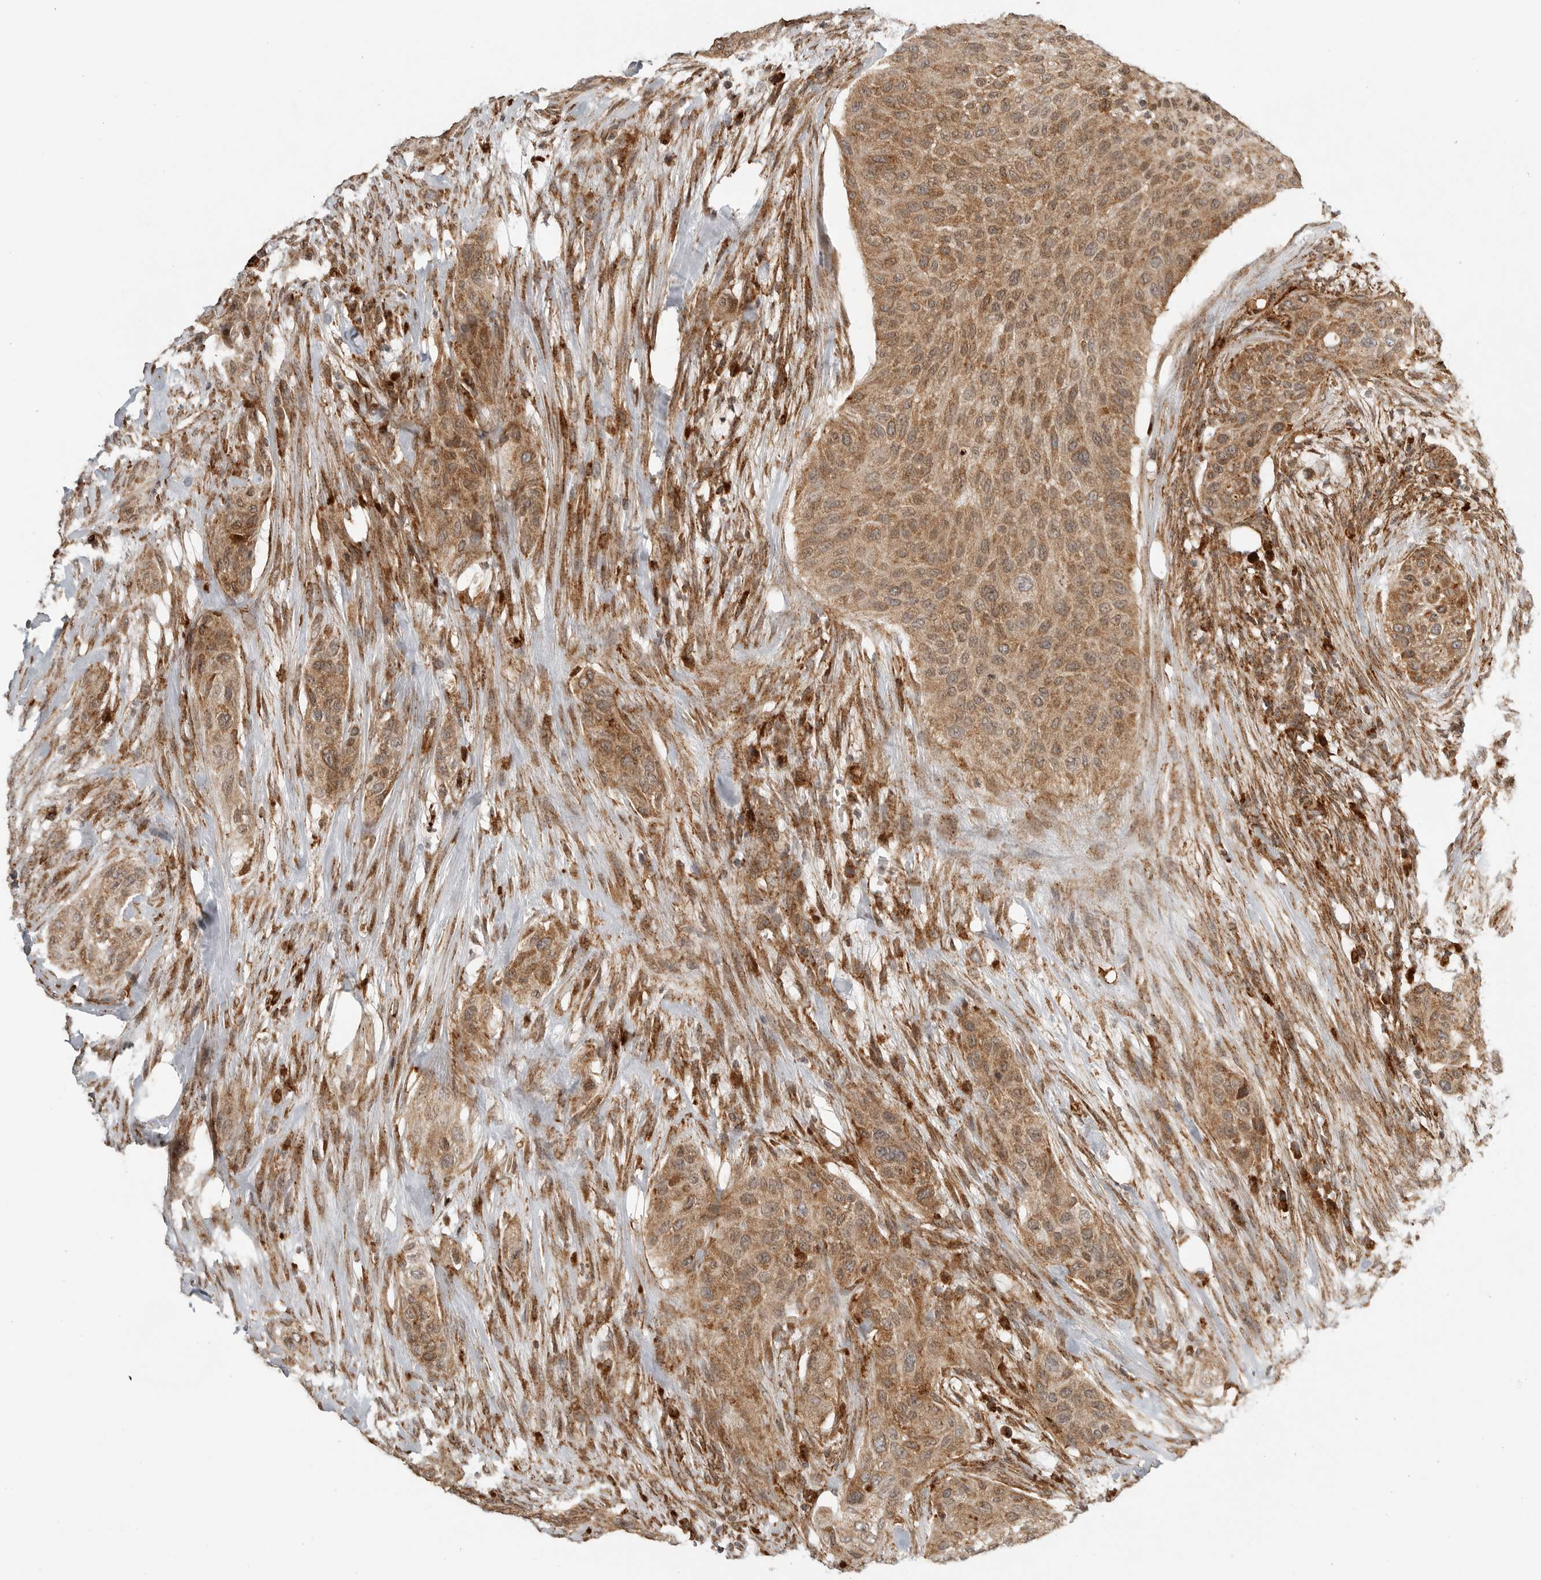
{"staining": {"intensity": "moderate", "quantity": ">75%", "location": "cytoplasmic/membranous"}, "tissue": "urothelial cancer", "cell_type": "Tumor cells", "image_type": "cancer", "snomed": [{"axis": "morphology", "description": "Urothelial carcinoma, High grade"}, {"axis": "topography", "description": "Urinary bladder"}], "caption": "High-grade urothelial carcinoma stained with a brown dye demonstrates moderate cytoplasmic/membranous positive staining in about >75% of tumor cells.", "gene": "IDUA", "patient": {"sex": "male", "age": 35}}